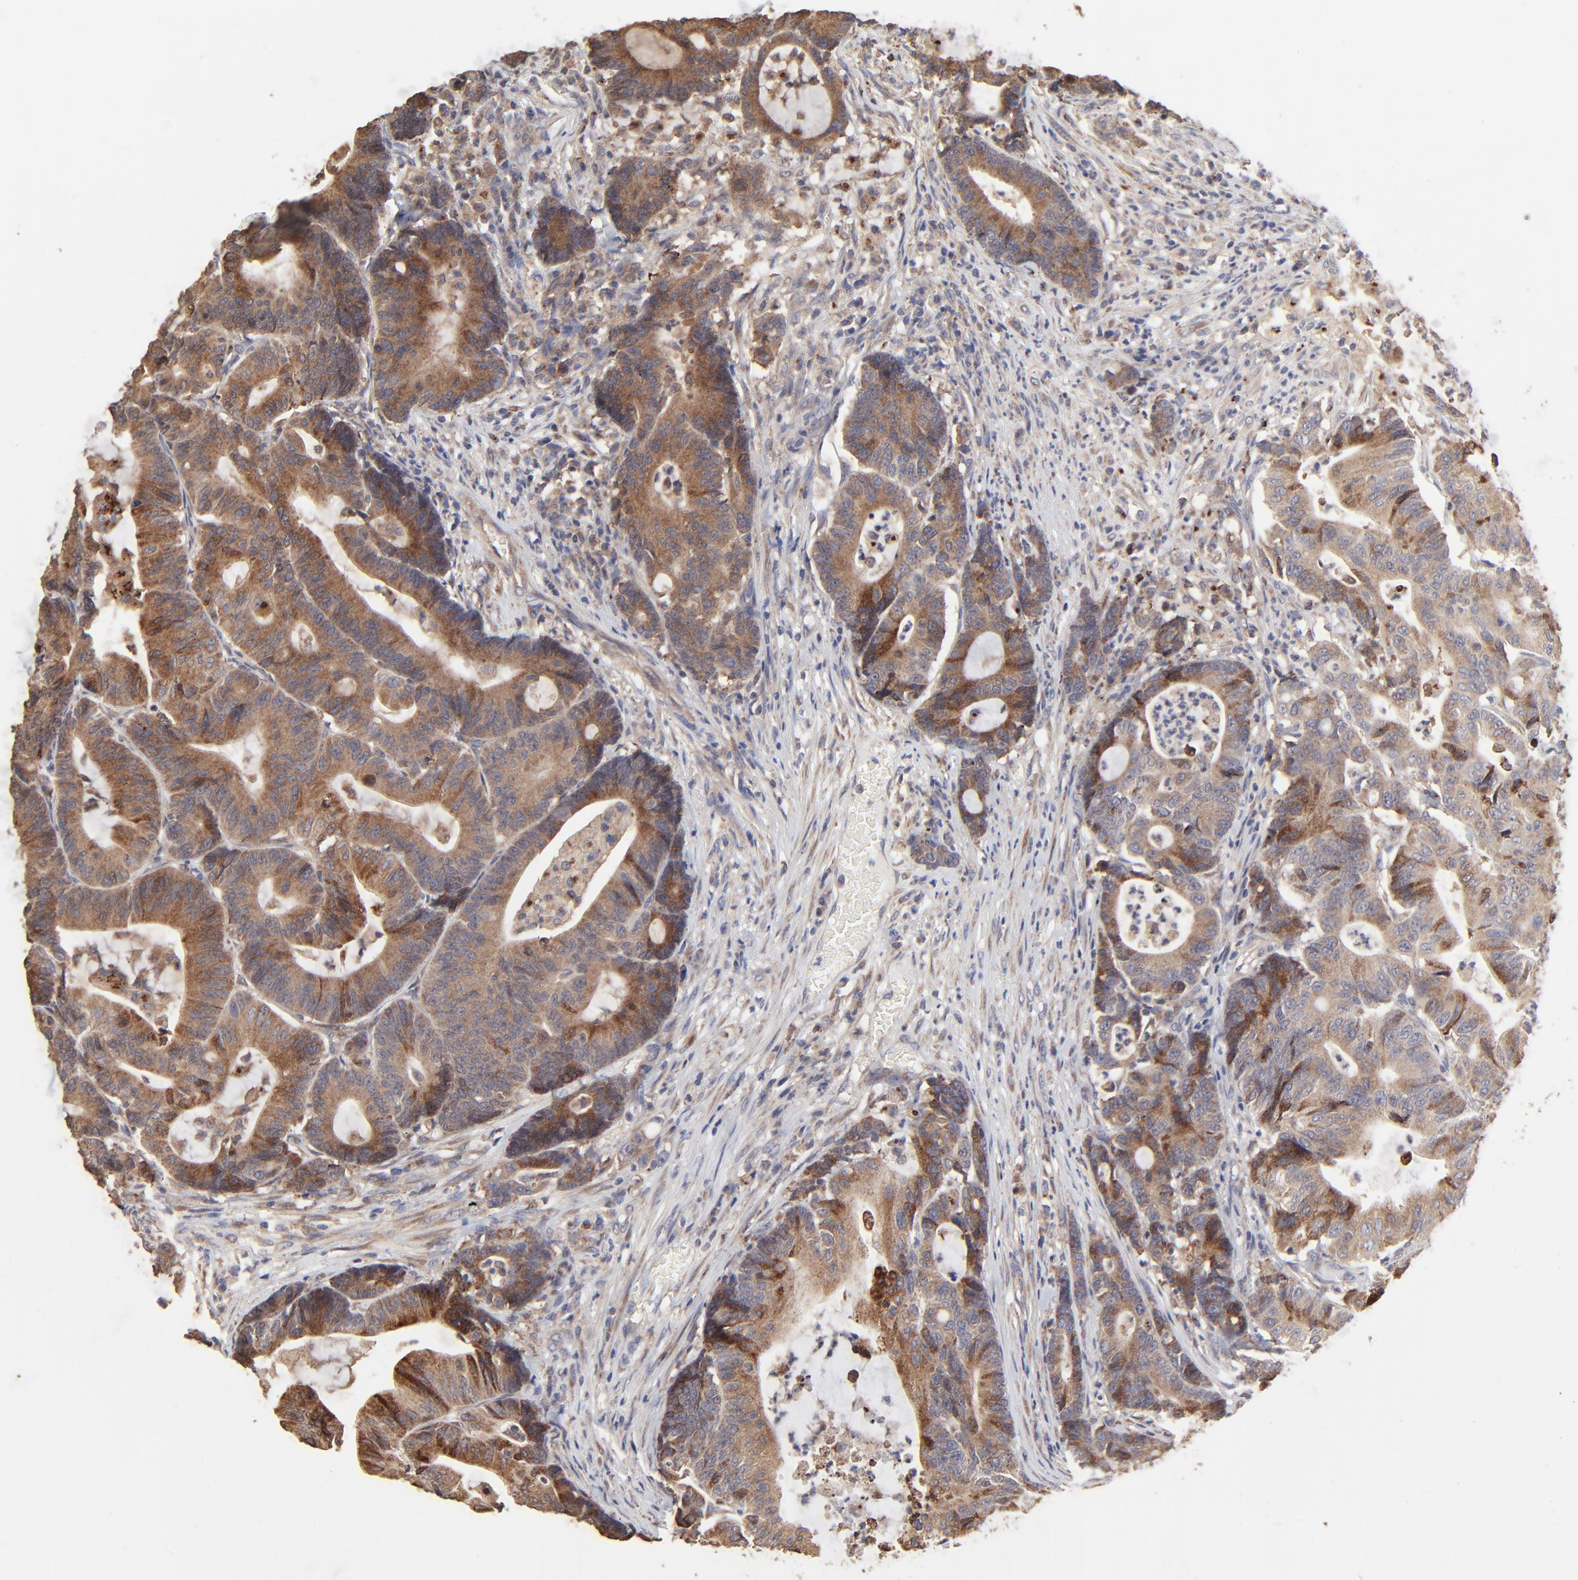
{"staining": {"intensity": "strong", "quantity": ">75%", "location": "cytoplasmic/membranous"}, "tissue": "colorectal cancer", "cell_type": "Tumor cells", "image_type": "cancer", "snomed": [{"axis": "morphology", "description": "Adenocarcinoma, NOS"}, {"axis": "topography", "description": "Colon"}], "caption": "Strong cytoplasmic/membranous staining for a protein is present in approximately >75% of tumor cells of colorectal cancer using immunohistochemistry.", "gene": "ELP2", "patient": {"sex": "female", "age": 84}}